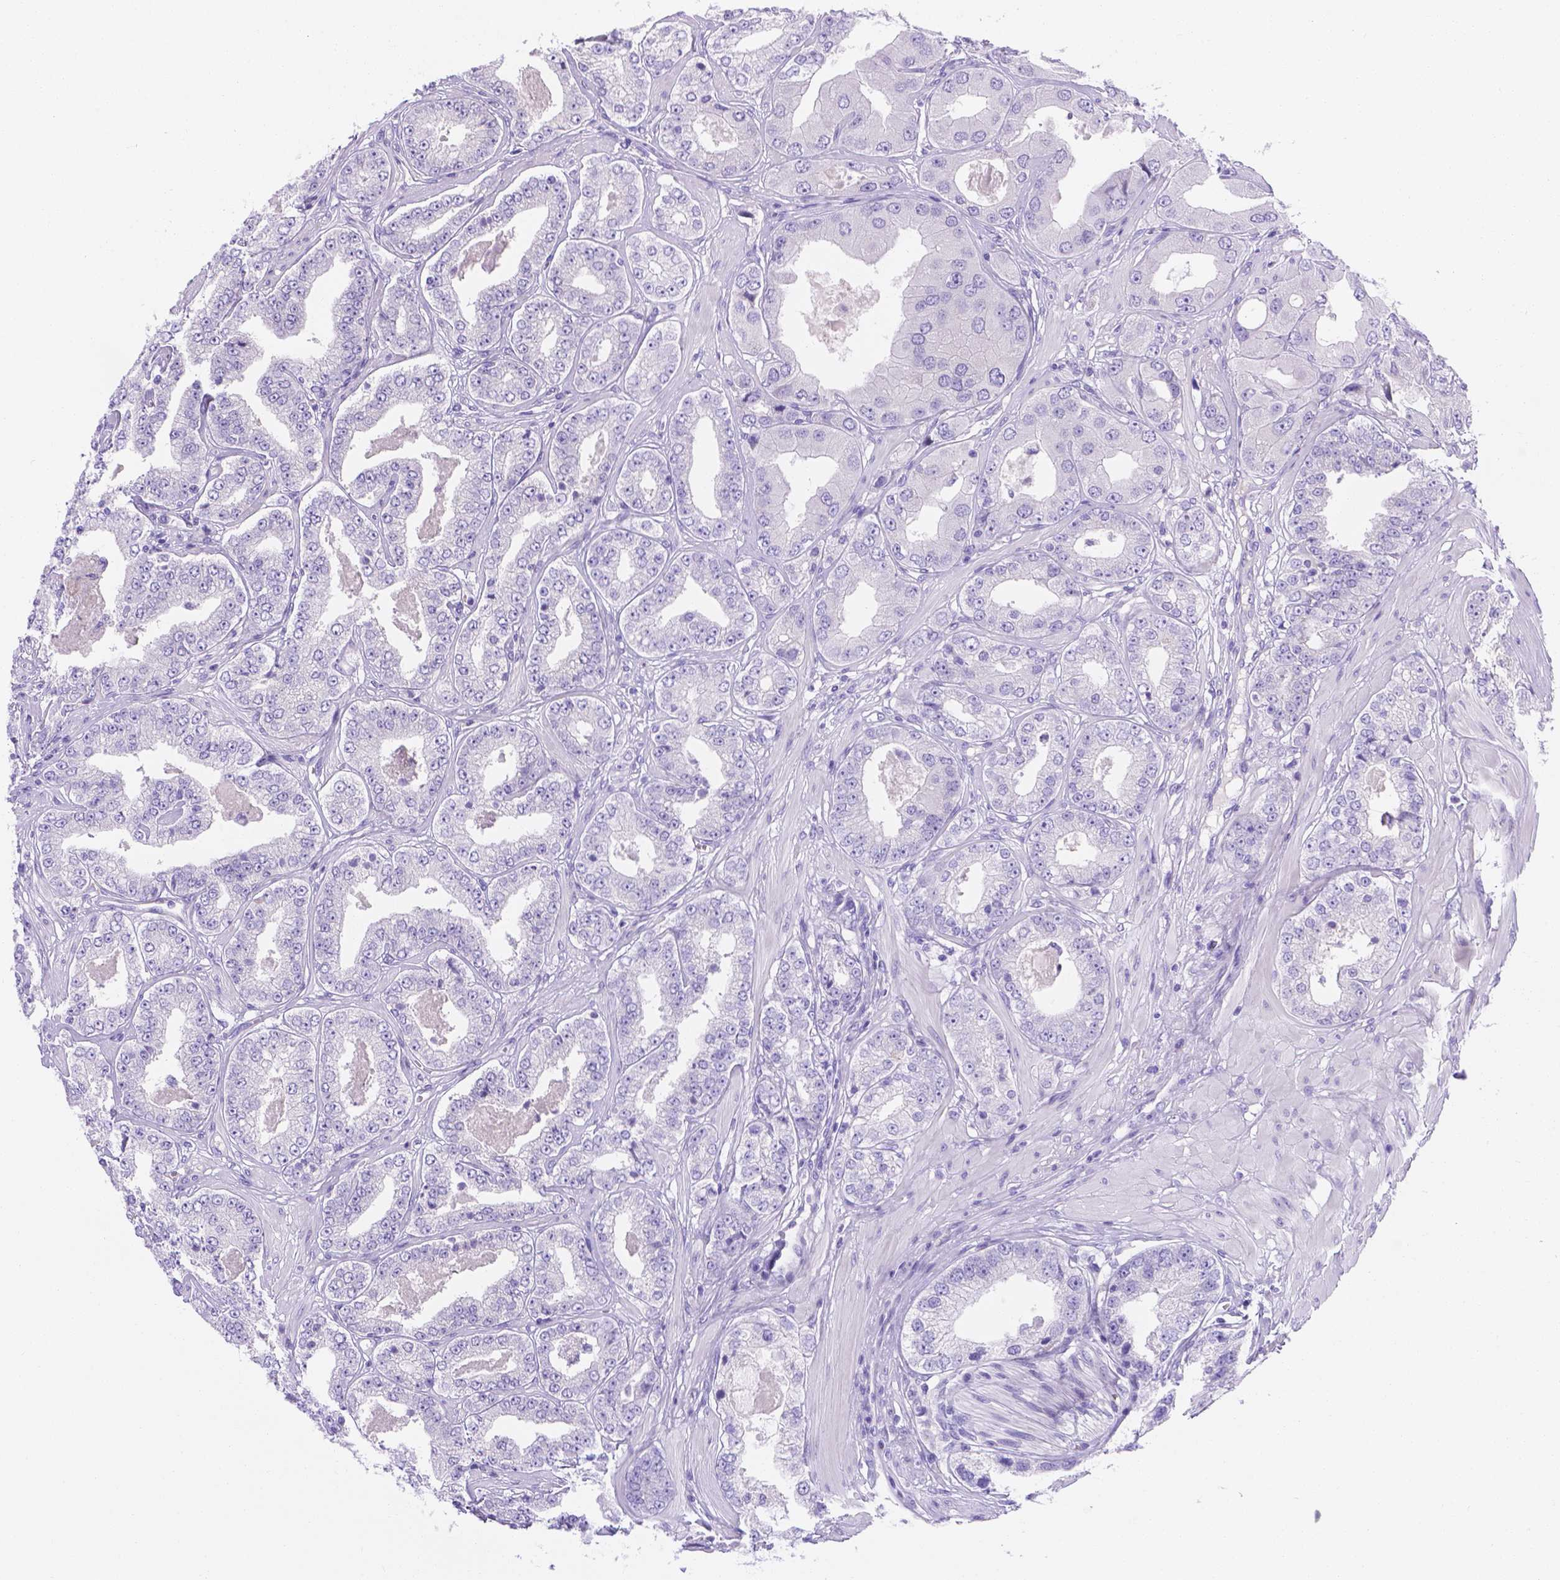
{"staining": {"intensity": "negative", "quantity": "none", "location": "none"}, "tissue": "prostate cancer", "cell_type": "Tumor cells", "image_type": "cancer", "snomed": [{"axis": "morphology", "description": "Adenocarcinoma, Low grade"}, {"axis": "topography", "description": "Prostate"}], "caption": "A high-resolution photomicrograph shows immunohistochemistry staining of adenocarcinoma (low-grade) (prostate), which shows no significant staining in tumor cells.", "gene": "MLN", "patient": {"sex": "male", "age": 60}}